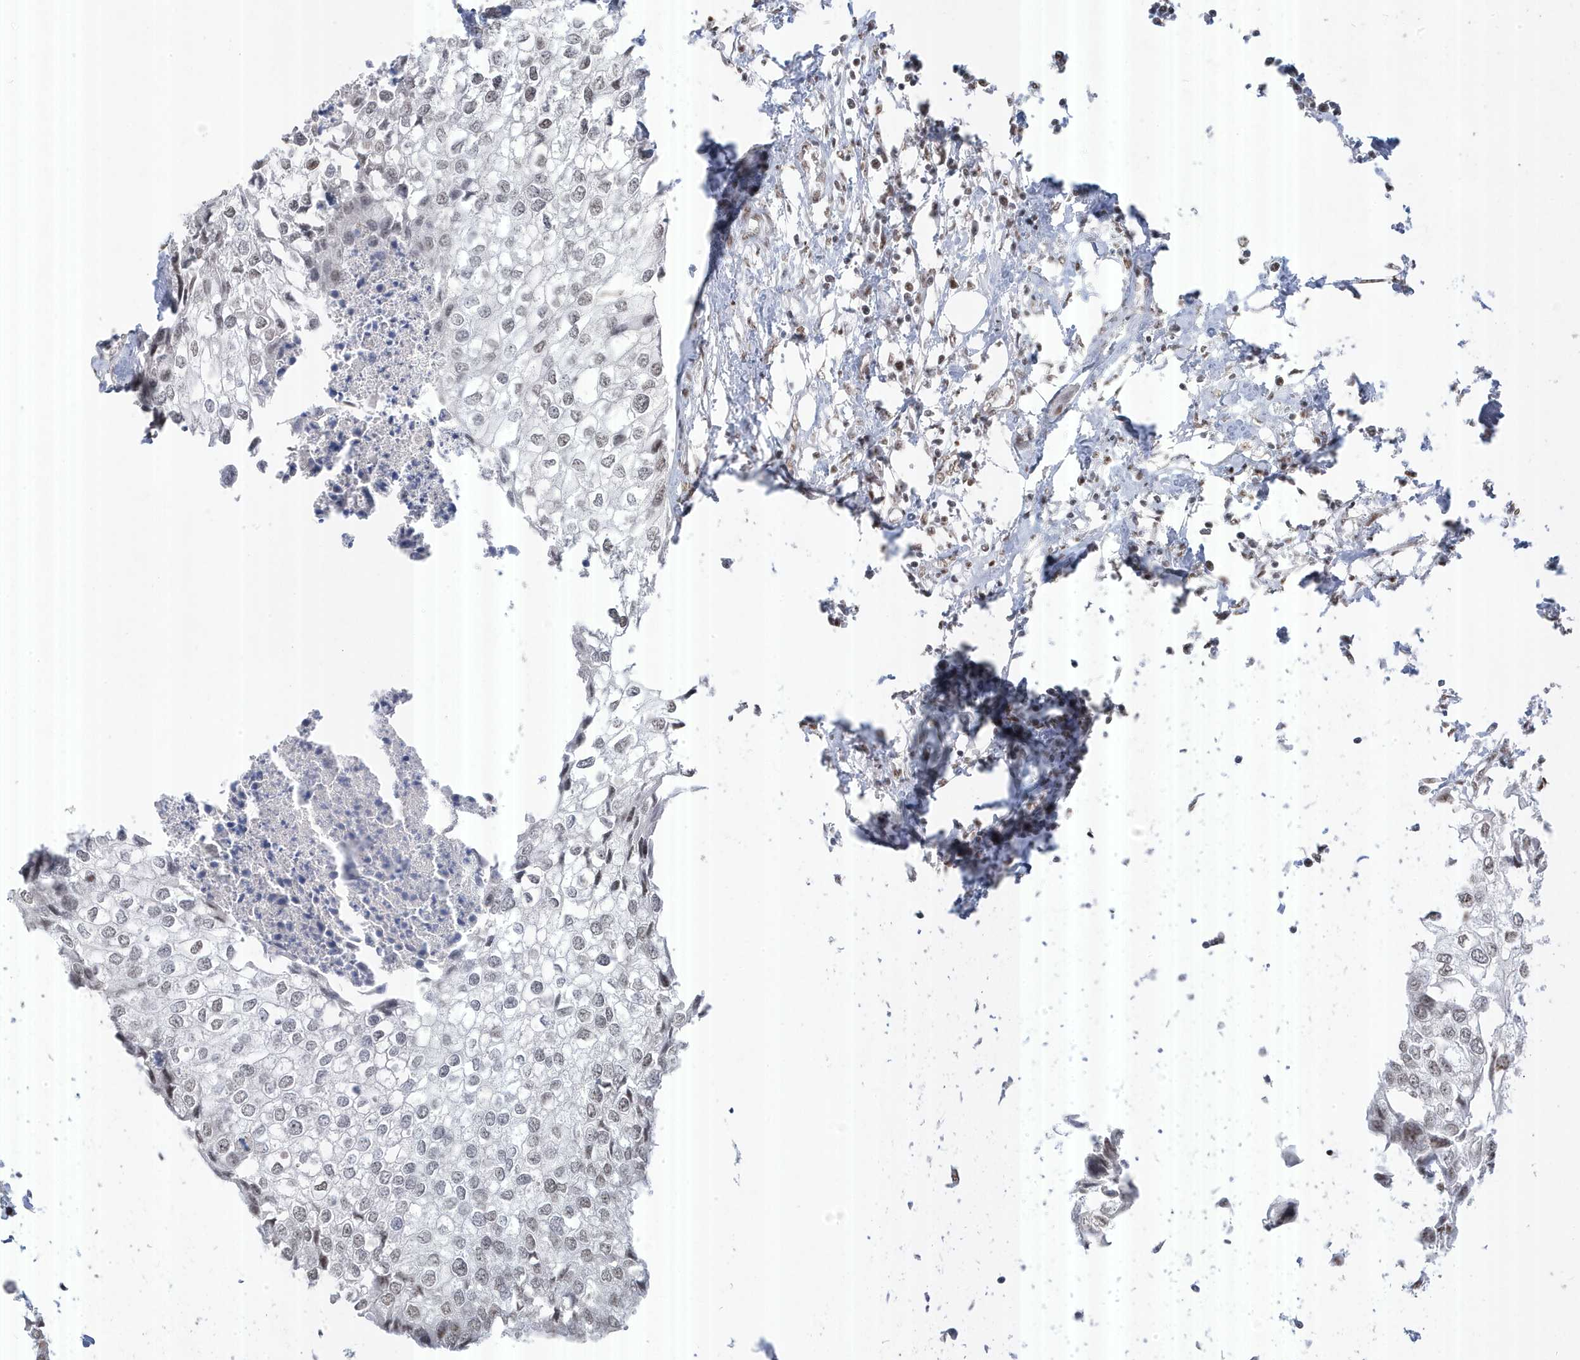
{"staining": {"intensity": "weak", "quantity": "<25%", "location": "nuclear"}, "tissue": "urothelial cancer", "cell_type": "Tumor cells", "image_type": "cancer", "snomed": [{"axis": "morphology", "description": "Urothelial carcinoma, High grade"}, {"axis": "topography", "description": "Urinary bladder"}], "caption": "Tumor cells show no significant staining in high-grade urothelial carcinoma.", "gene": "MTREX", "patient": {"sex": "male", "age": 64}}